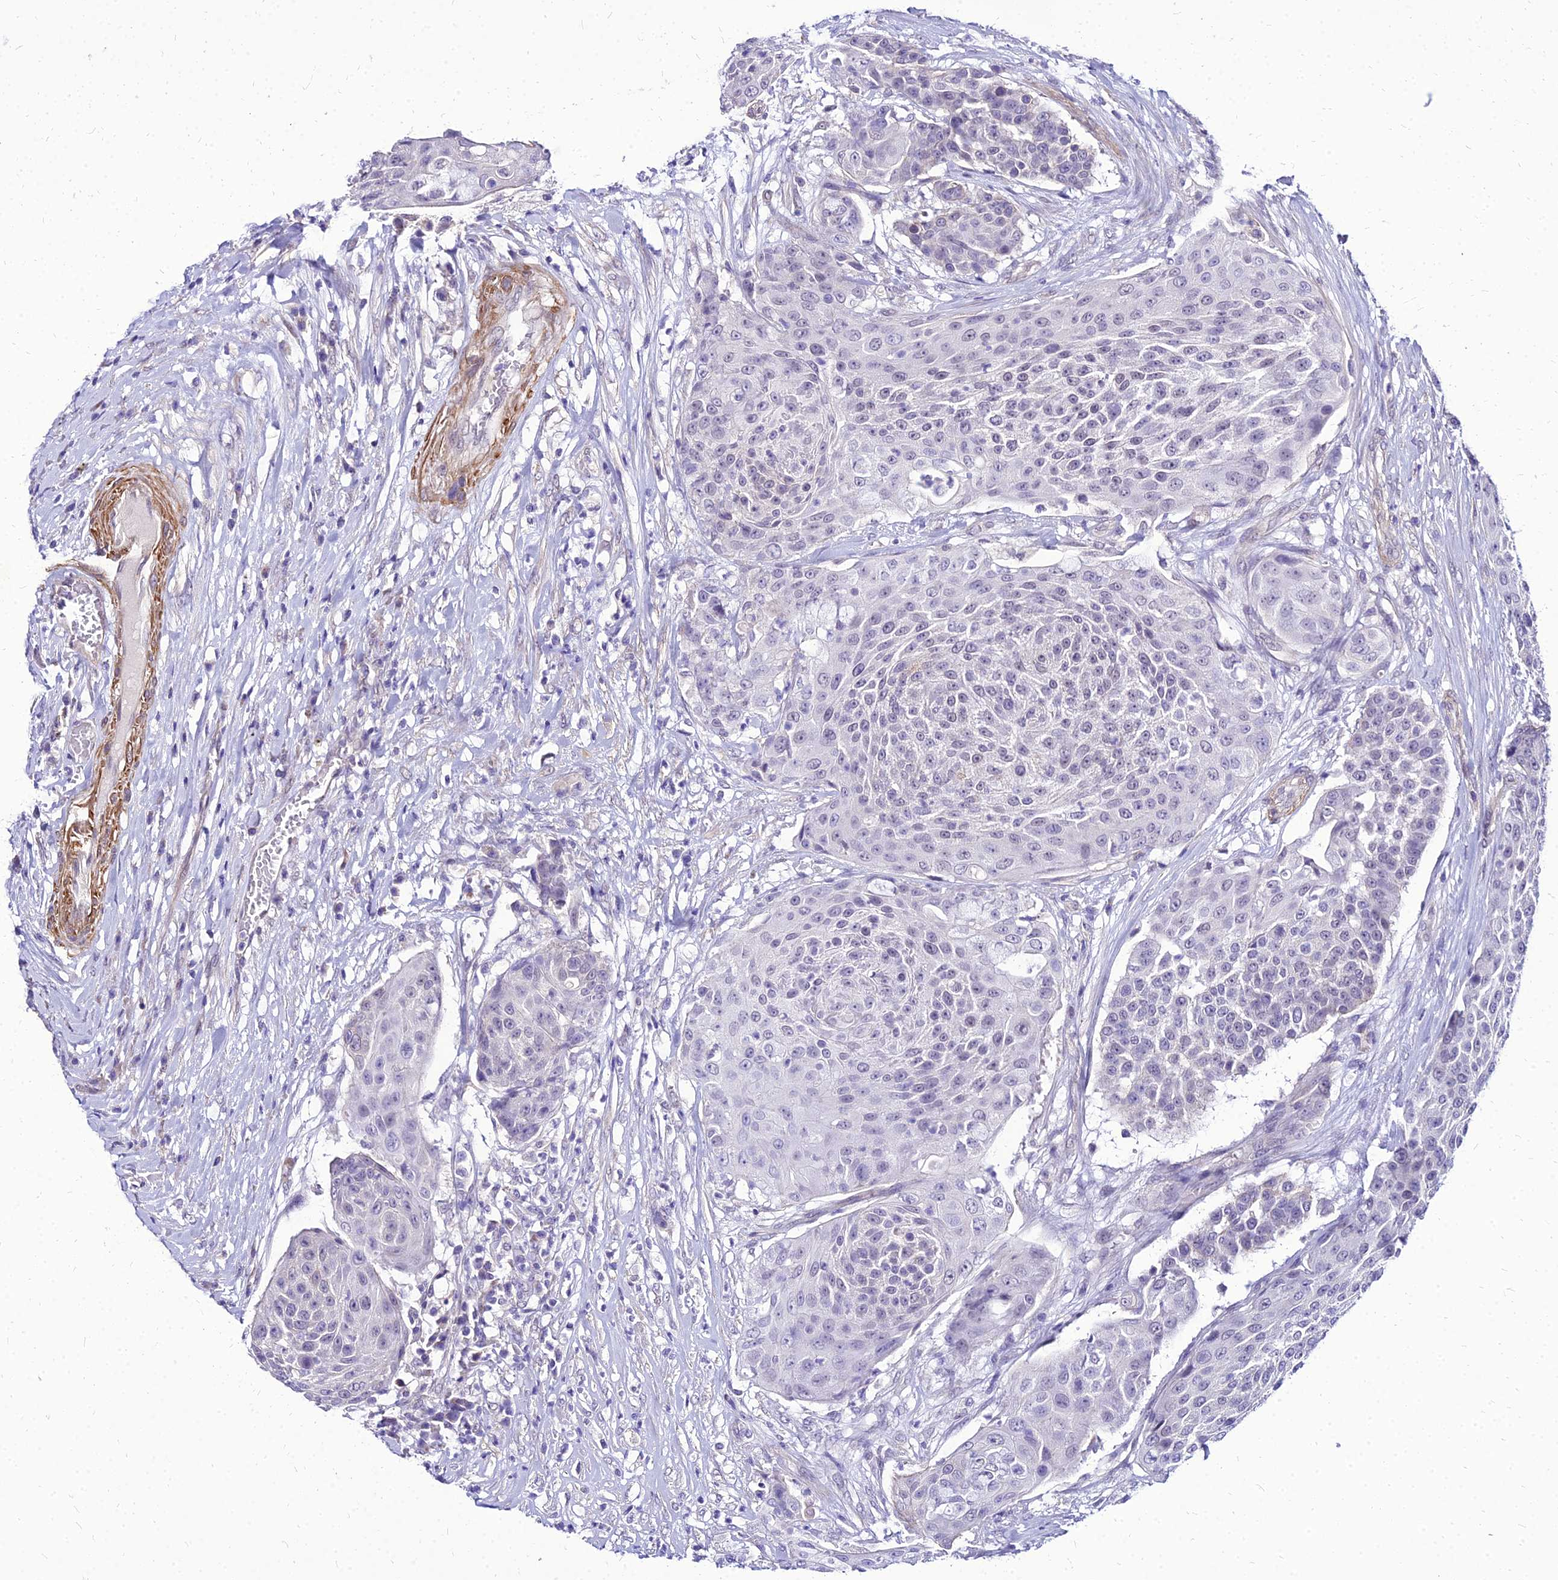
{"staining": {"intensity": "negative", "quantity": "none", "location": "none"}, "tissue": "urothelial cancer", "cell_type": "Tumor cells", "image_type": "cancer", "snomed": [{"axis": "morphology", "description": "Urothelial carcinoma, High grade"}, {"axis": "topography", "description": "Urinary bladder"}], "caption": "Urothelial carcinoma (high-grade) stained for a protein using immunohistochemistry (IHC) exhibits no expression tumor cells.", "gene": "YEATS2", "patient": {"sex": "female", "age": 63}}